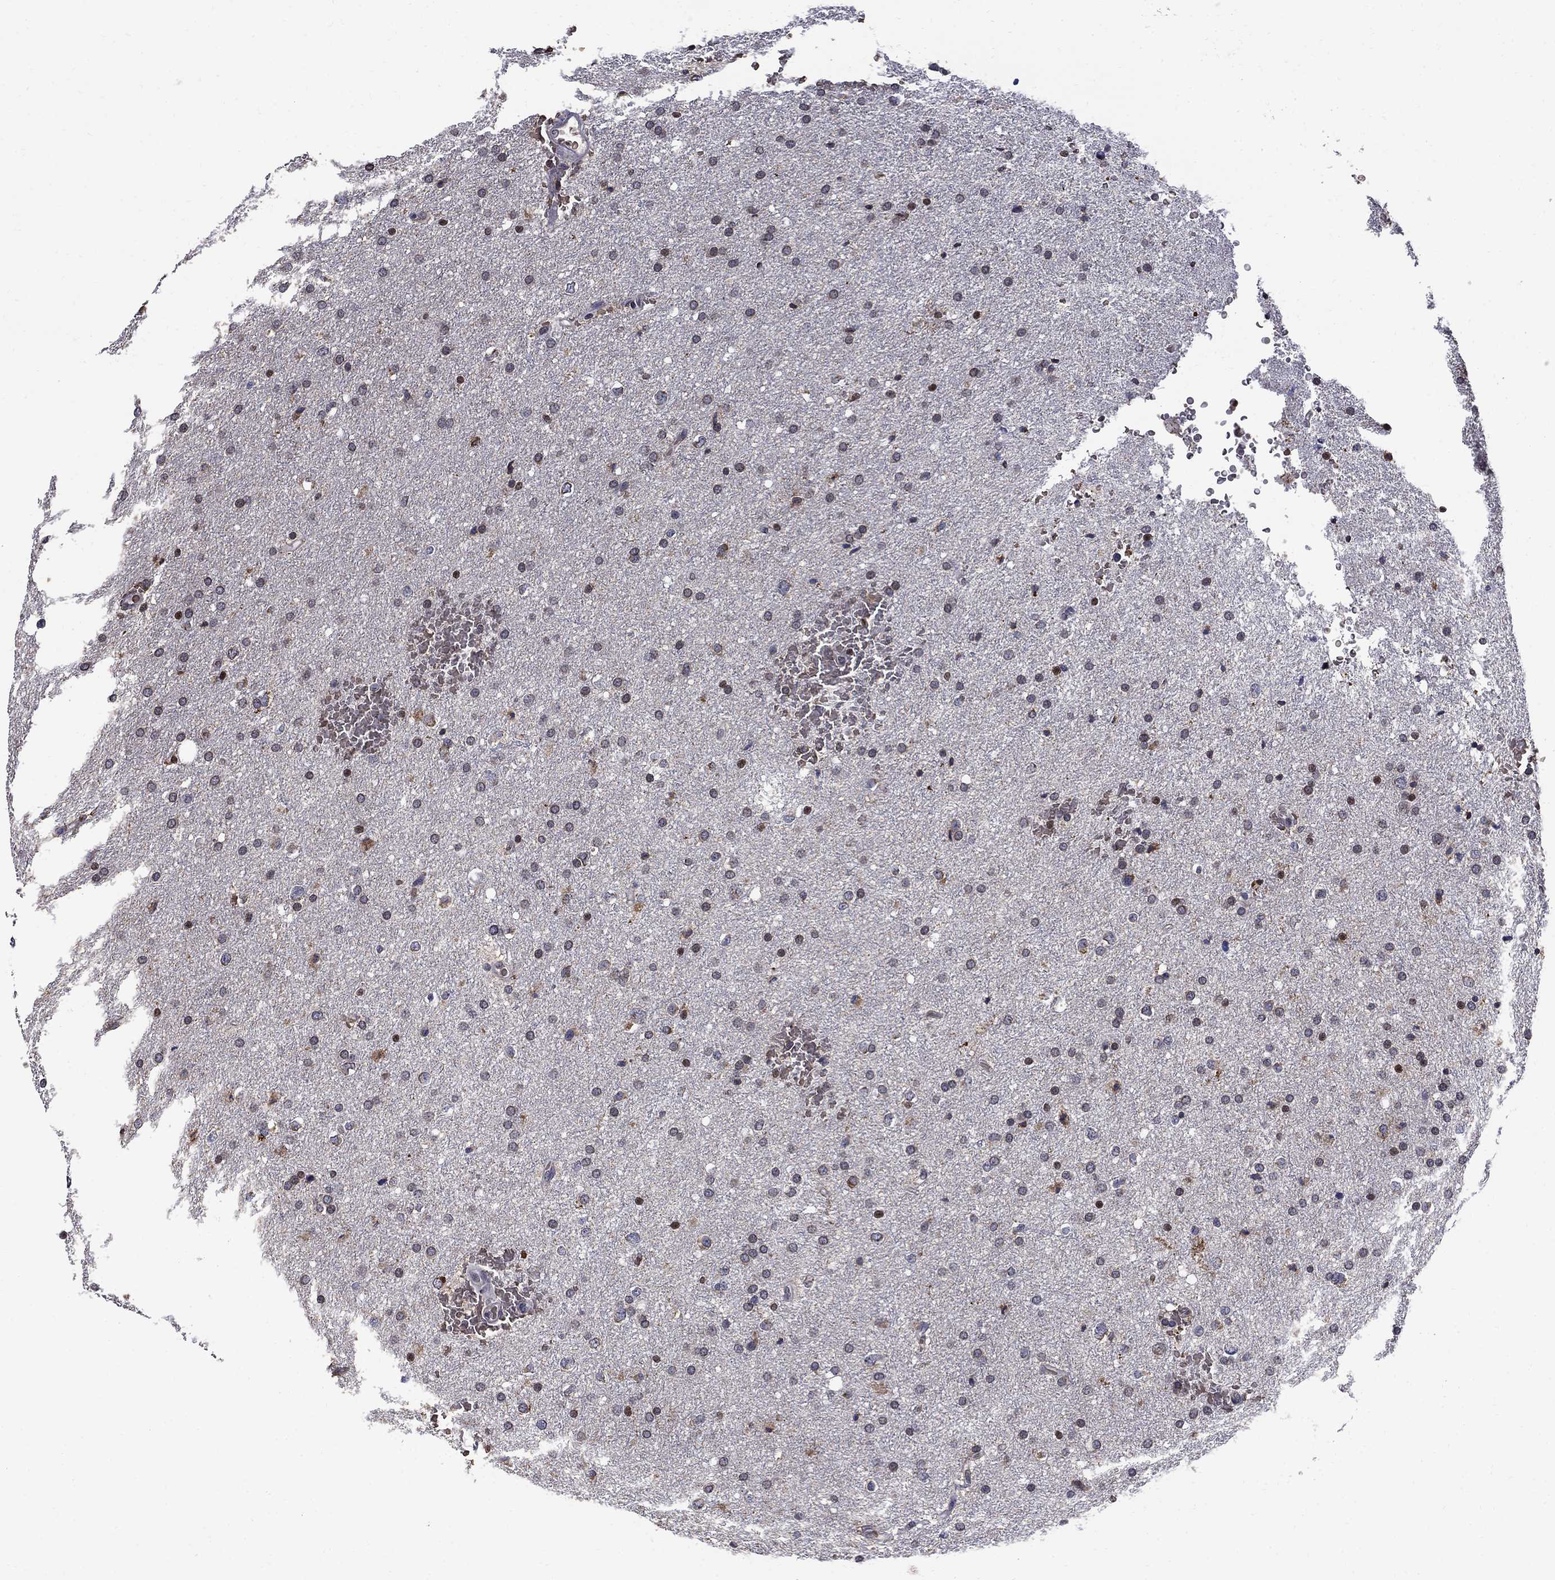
{"staining": {"intensity": "weak", "quantity": "25%-75%", "location": "cytoplasmic/membranous"}, "tissue": "glioma", "cell_type": "Tumor cells", "image_type": "cancer", "snomed": [{"axis": "morphology", "description": "Glioma, malignant, Low grade"}, {"axis": "topography", "description": "Brain"}], "caption": "Glioma tissue demonstrates weak cytoplasmic/membranous positivity in about 25%-75% of tumor cells", "gene": "HSPB2", "patient": {"sex": "female", "age": 37}}